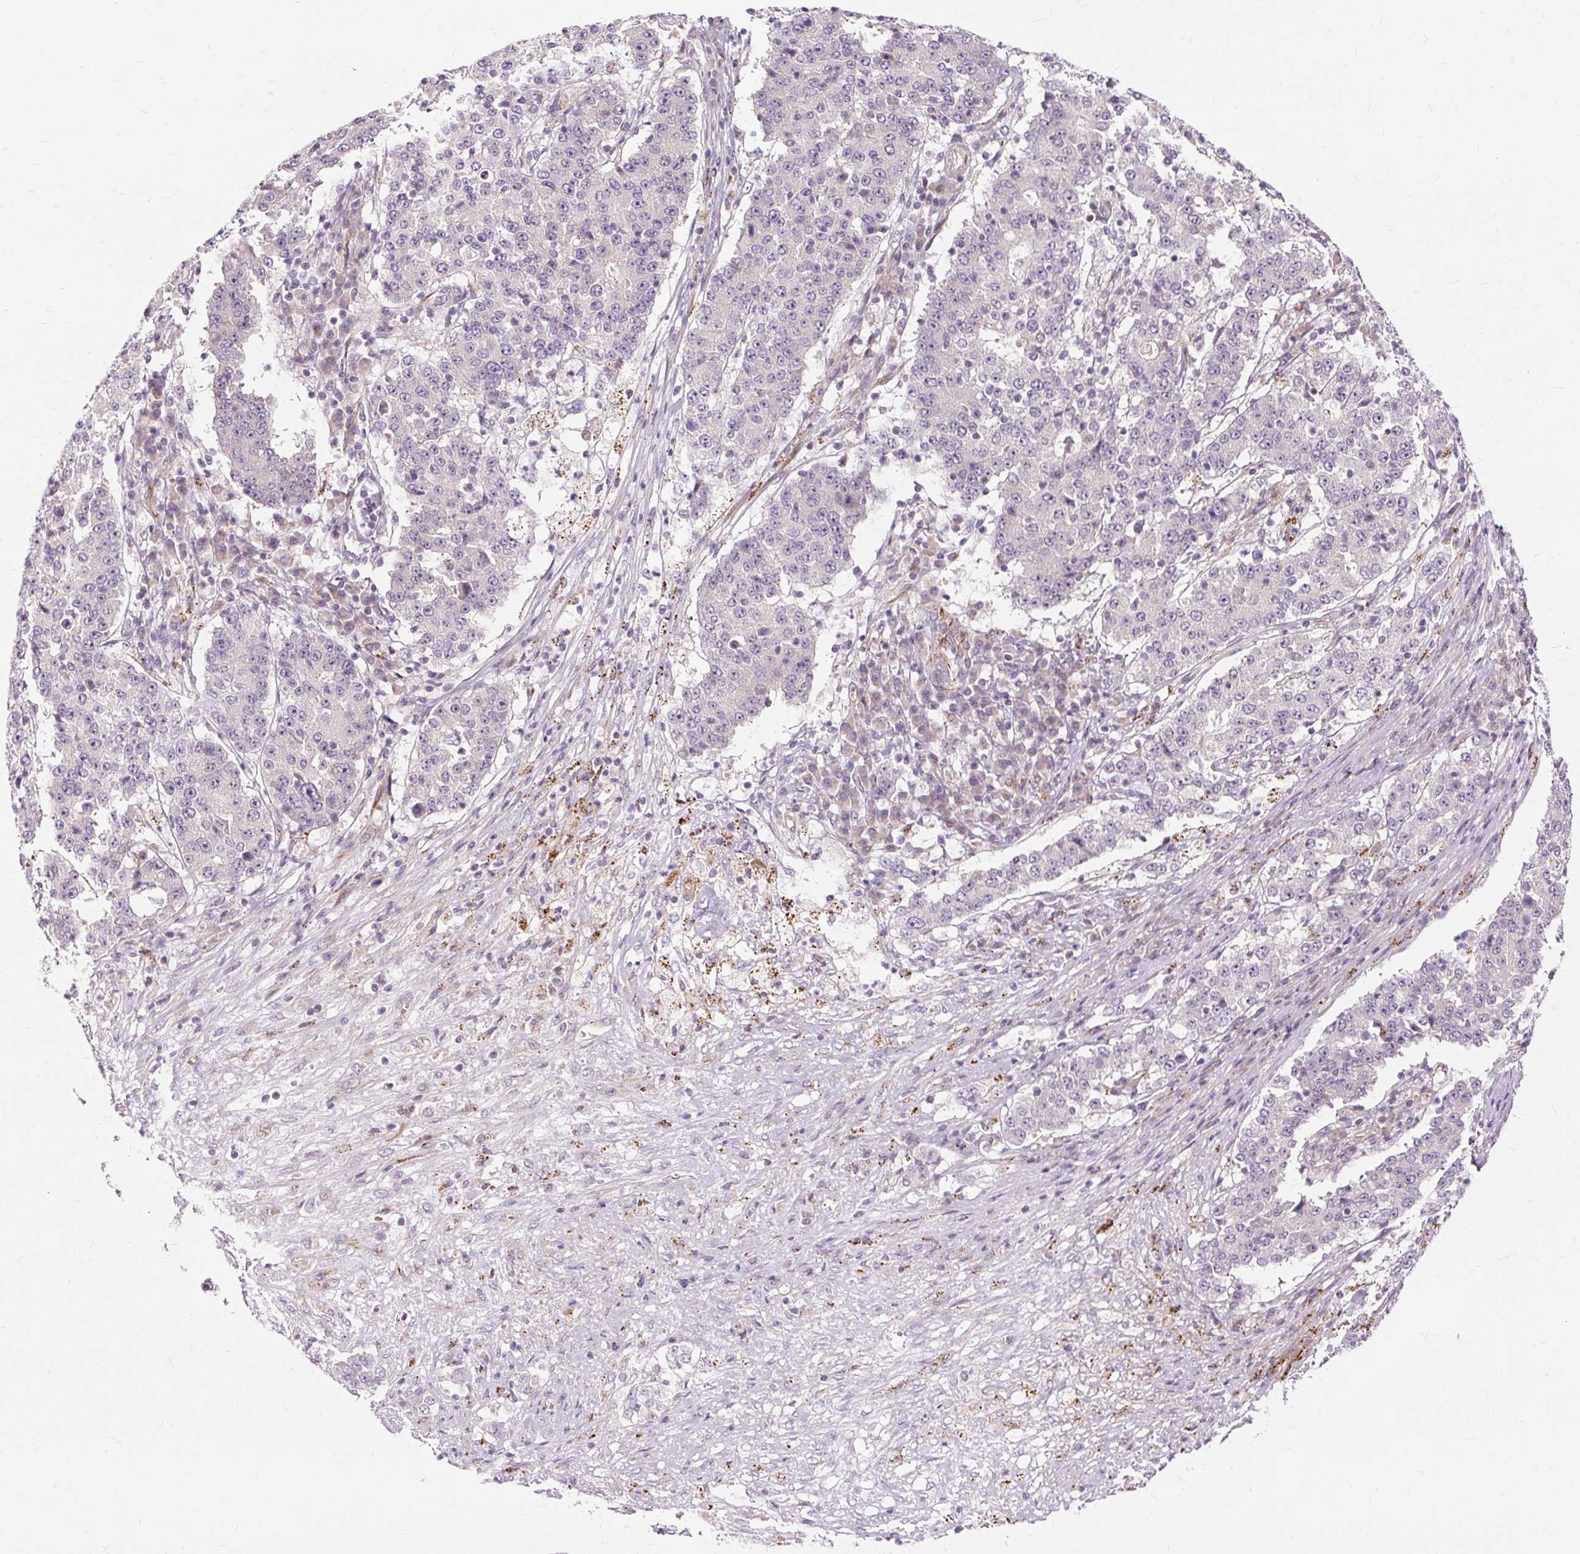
{"staining": {"intensity": "negative", "quantity": "none", "location": "none"}, "tissue": "stomach cancer", "cell_type": "Tumor cells", "image_type": "cancer", "snomed": [{"axis": "morphology", "description": "Adenocarcinoma, NOS"}, {"axis": "topography", "description": "Stomach"}], "caption": "Micrograph shows no significant protein expression in tumor cells of adenocarcinoma (stomach).", "gene": "MMACHC", "patient": {"sex": "male", "age": 59}}